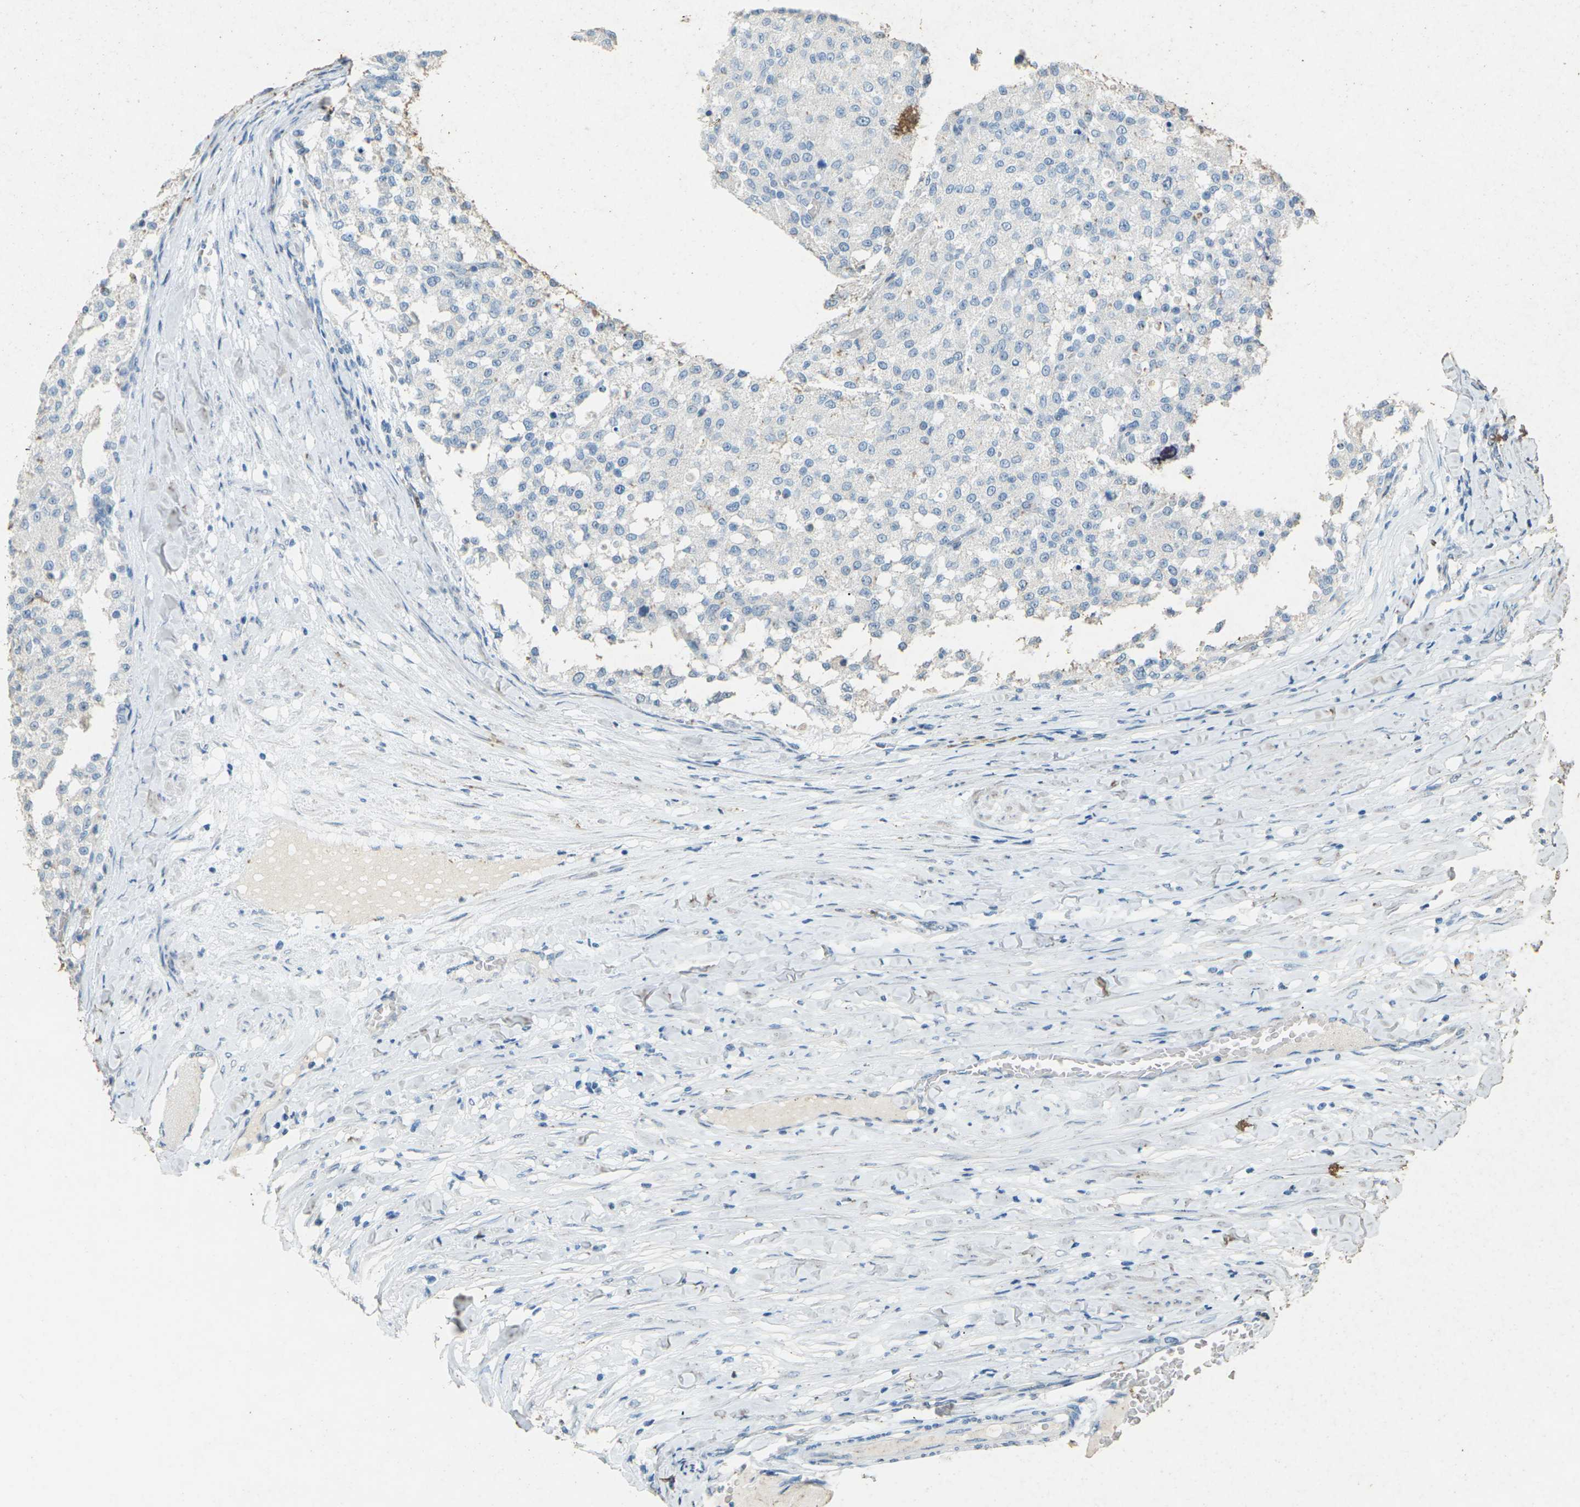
{"staining": {"intensity": "negative", "quantity": "none", "location": "none"}, "tissue": "testis cancer", "cell_type": "Tumor cells", "image_type": "cancer", "snomed": [{"axis": "morphology", "description": "Seminoma, NOS"}, {"axis": "topography", "description": "Testis"}], "caption": "Histopathology image shows no significant protein positivity in tumor cells of testis seminoma. The staining was performed using DAB to visualize the protein expression in brown, while the nuclei were stained in blue with hematoxylin (Magnification: 20x).", "gene": "CDH16", "patient": {"sex": "male", "age": 59}}